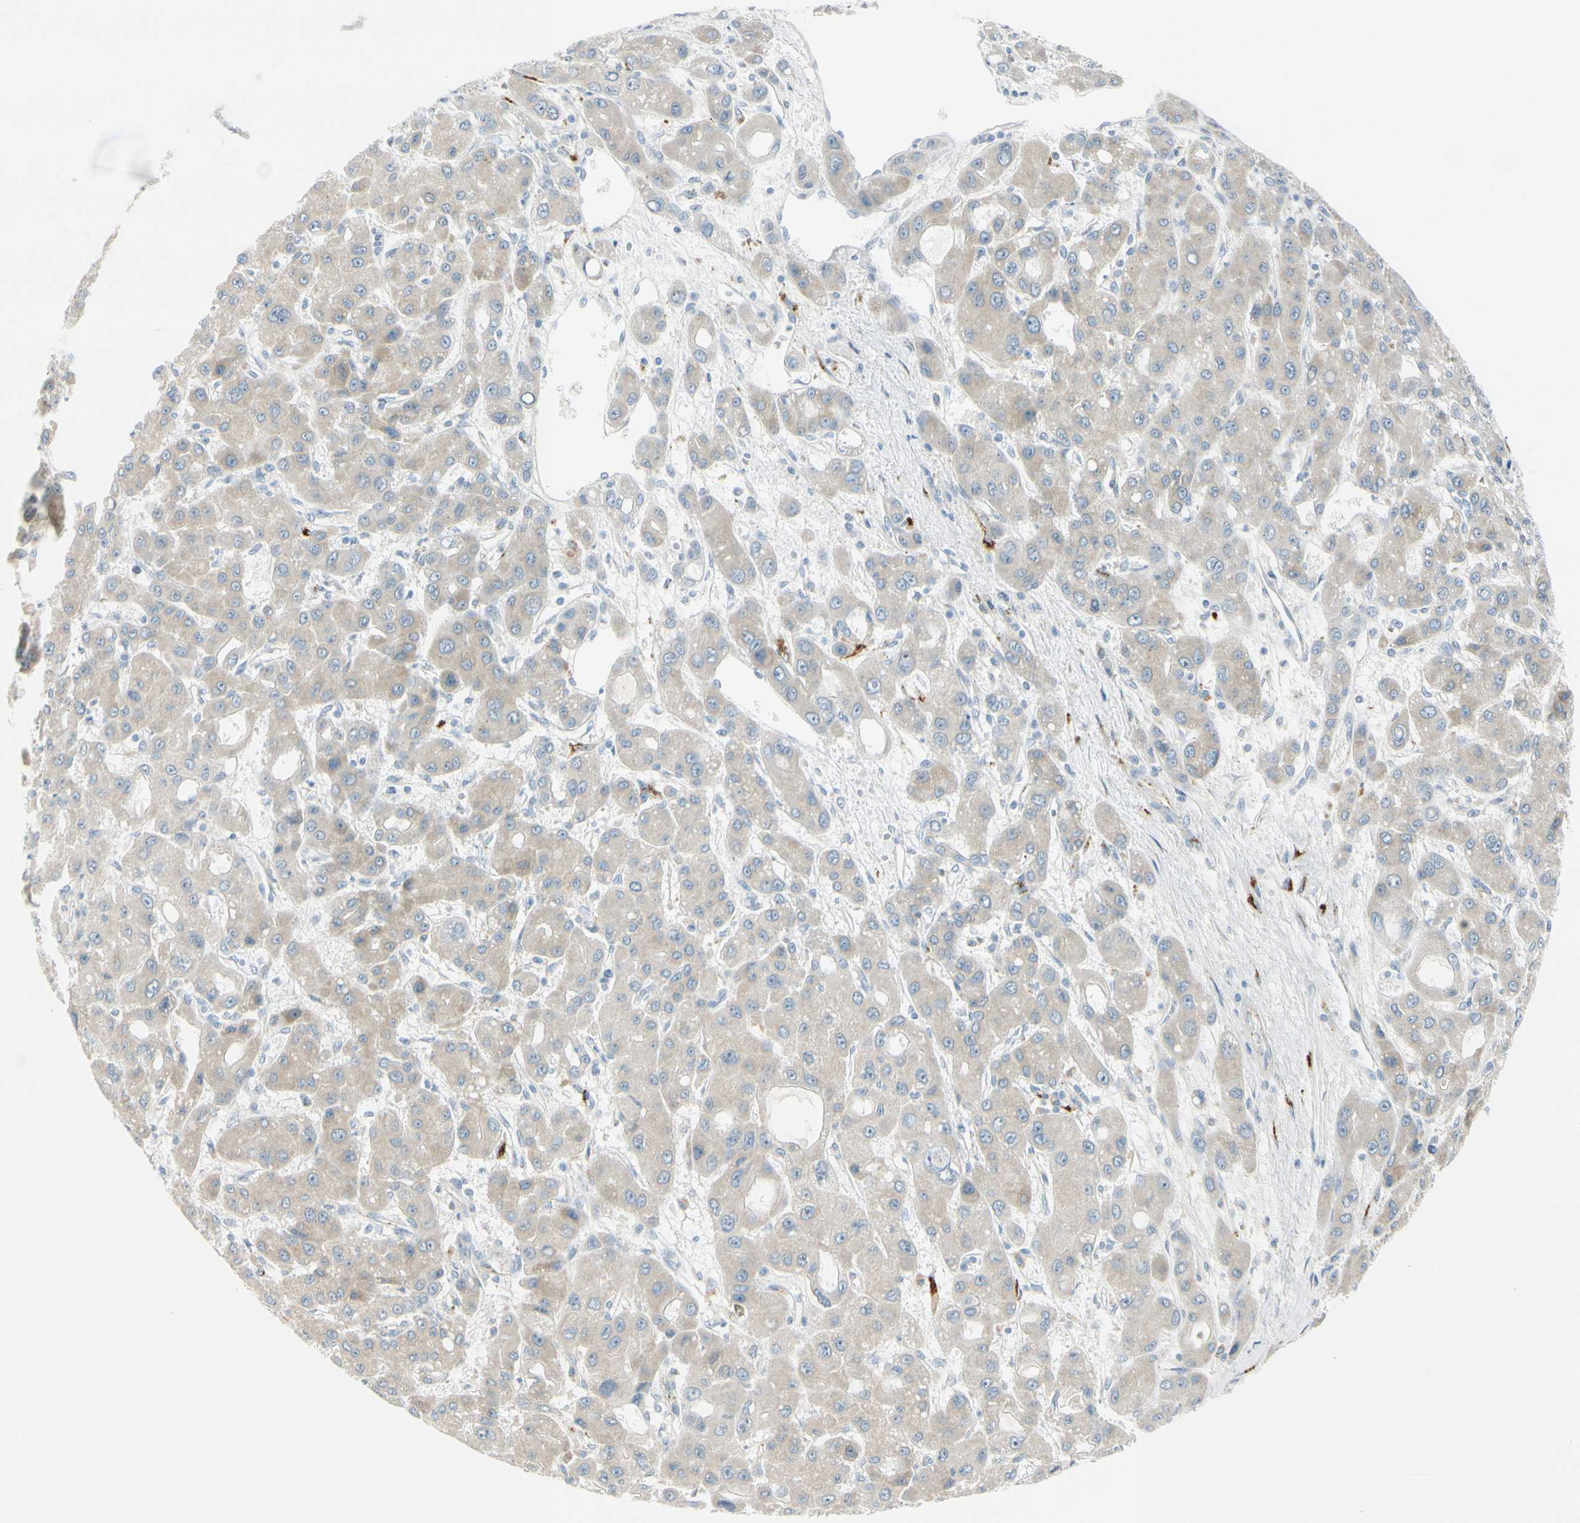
{"staining": {"intensity": "weak", "quantity": ">75%", "location": "cytoplasmic/membranous"}, "tissue": "liver cancer", "cell_type": "Tumor cells", "image_type": "cancer", "snomed": [{"axis": "morphology", "description": "Carcinoma, Hepatocellular, NOS"}, {"axis": "topography", "description": "Liver"}], "caption": "Immunohistochemistry of human hepatocellular carcinoma (liver) demonstrates low levels of weak cytoplasmic/membranous positivity in approximately >75% of tumor cells. (Stains: DAB (3,3'-diaminobenzidine) in brown, nuclei in blue, Microscopy: brightfield microscopy at high magnification).", "gene": "GALNT5", "patient": {"sex": "male", "age": 55}}